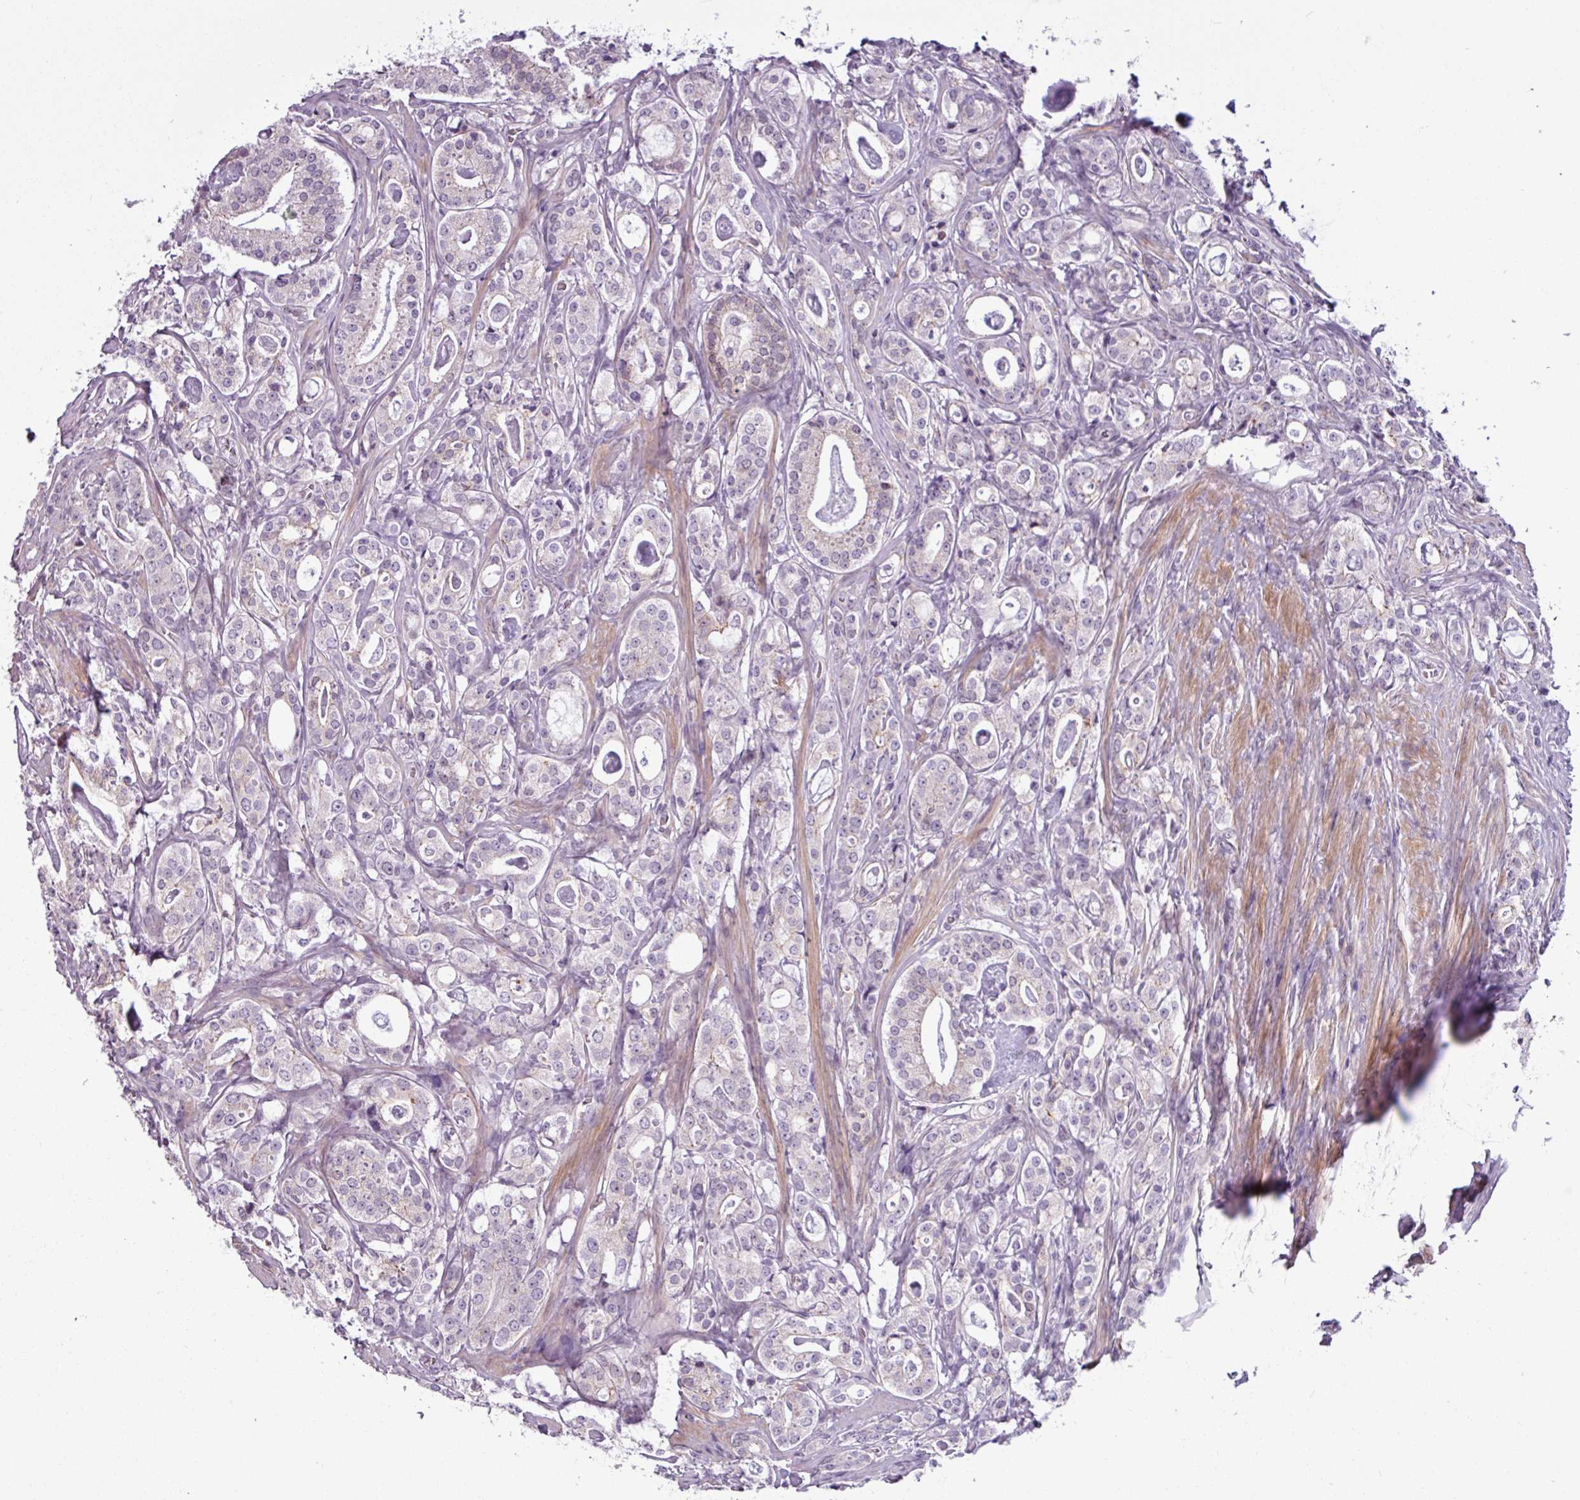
{"staining": {"intensity": "negative", "quantity": "none", "location": "none"}, "tissue": "prostate cancer", "cell_type": "Tumor cells", "image_type": "cancer", "snomed": [{"axis": "morphology", "description": "Adenocarcinoma, High grade"}, {"axis": "topography", "description": "Prostate"}], "caption": "IHC photomicrograph of prostate cancer stained for a protein (brown), which displays no staining in tumor cells. (DAB IHC, high magnification).", "gene": "PNMA6A", "patient": {"sex": "male", "age": 63}}